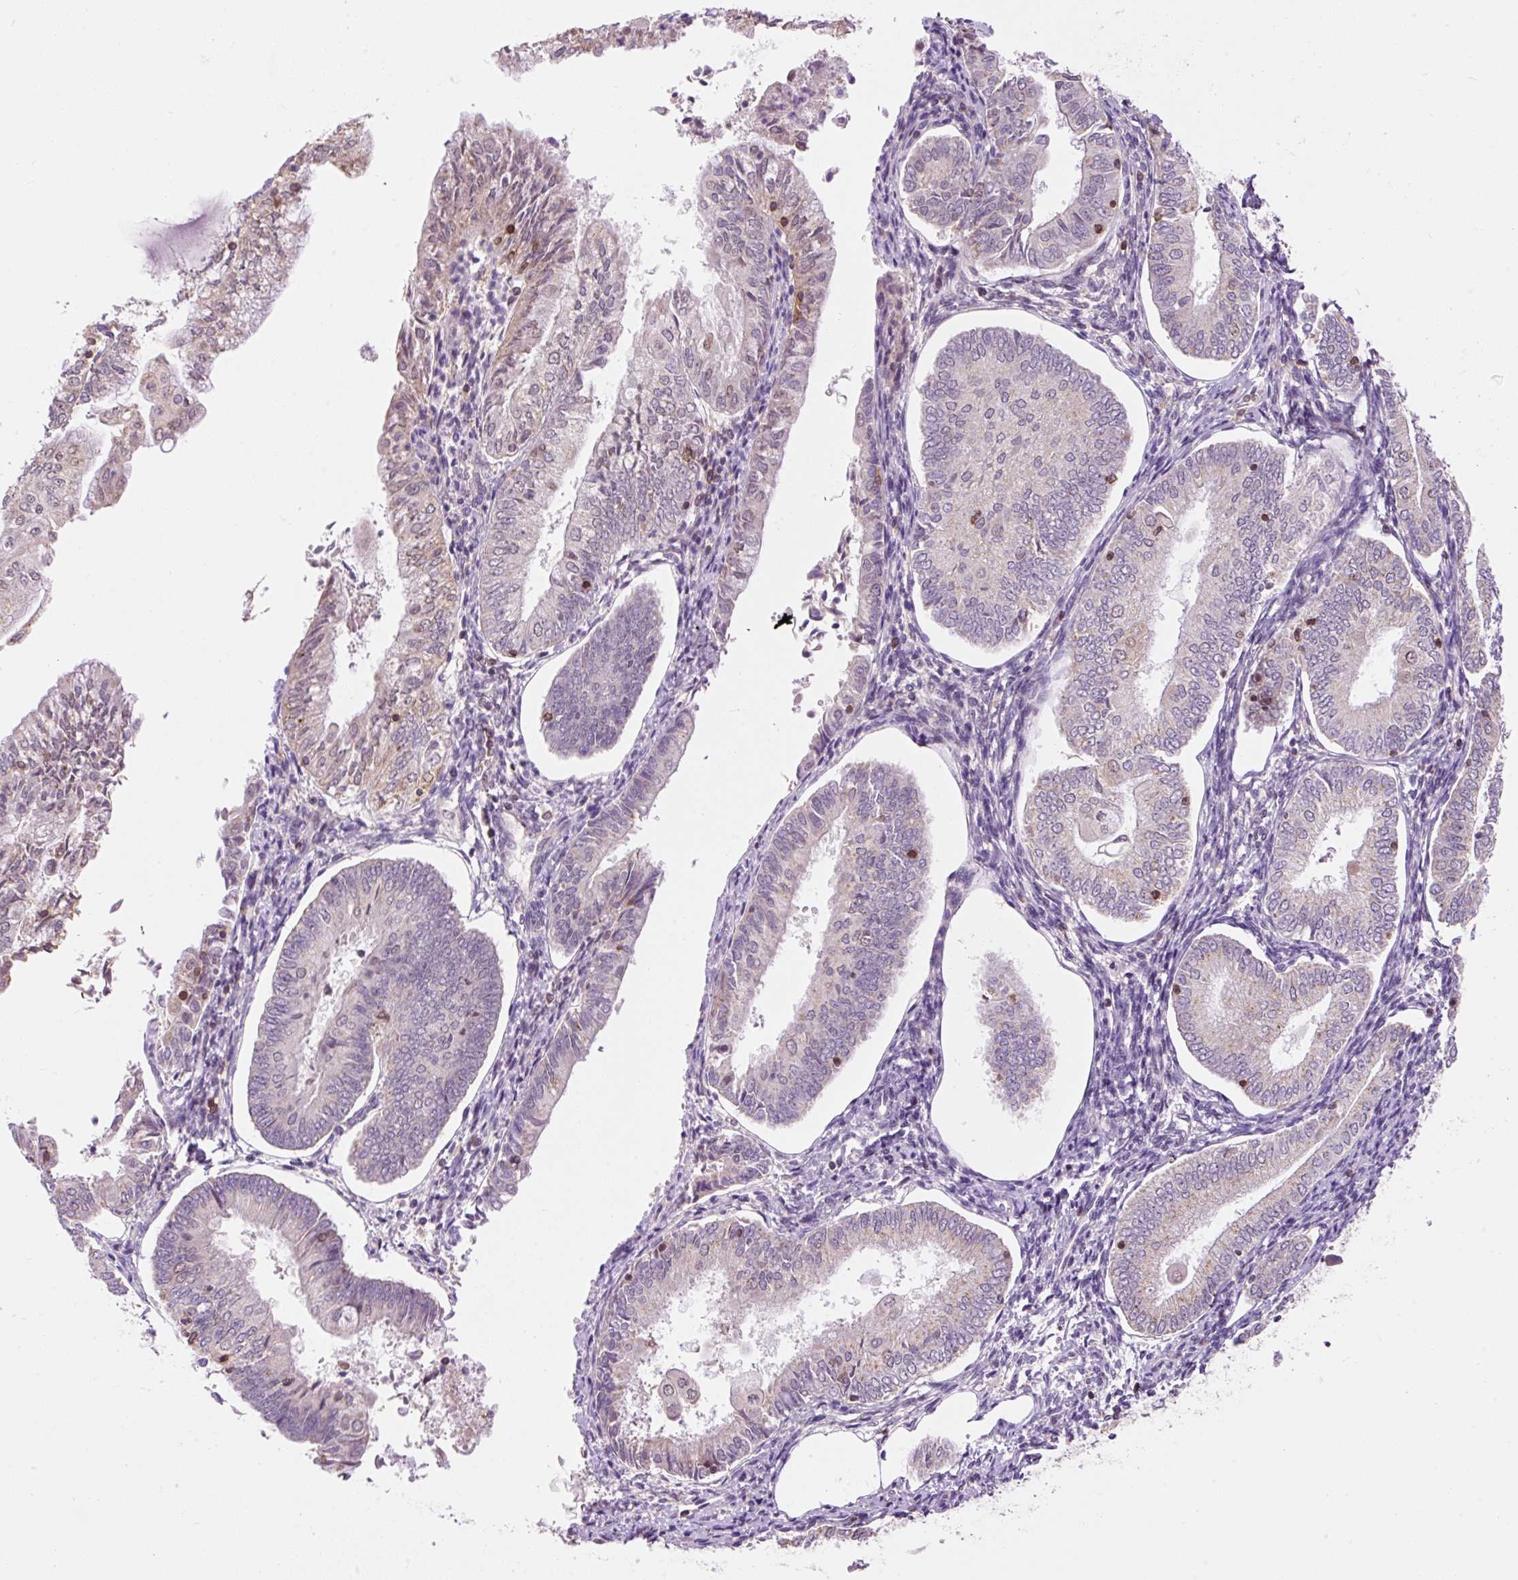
{"staining": {"intensity": "weak", "quantity": "<25%", "location": "nuclear"}, "tissue": "endometrial cancer", "cell_type": "Tumor cells", "image_type": "cancer", "snomed": [{"axis": "morphology", "description": "Adenocarcinoma, NOS"}, {"axis": "topography", "description": "Endometrium"}], "caption": "Tumor cells are negative for protein expression in human endometrial cancer (adenocarcinoma).", "gene": "CARD11", "patient": {"sex": "female", "age": 55}}